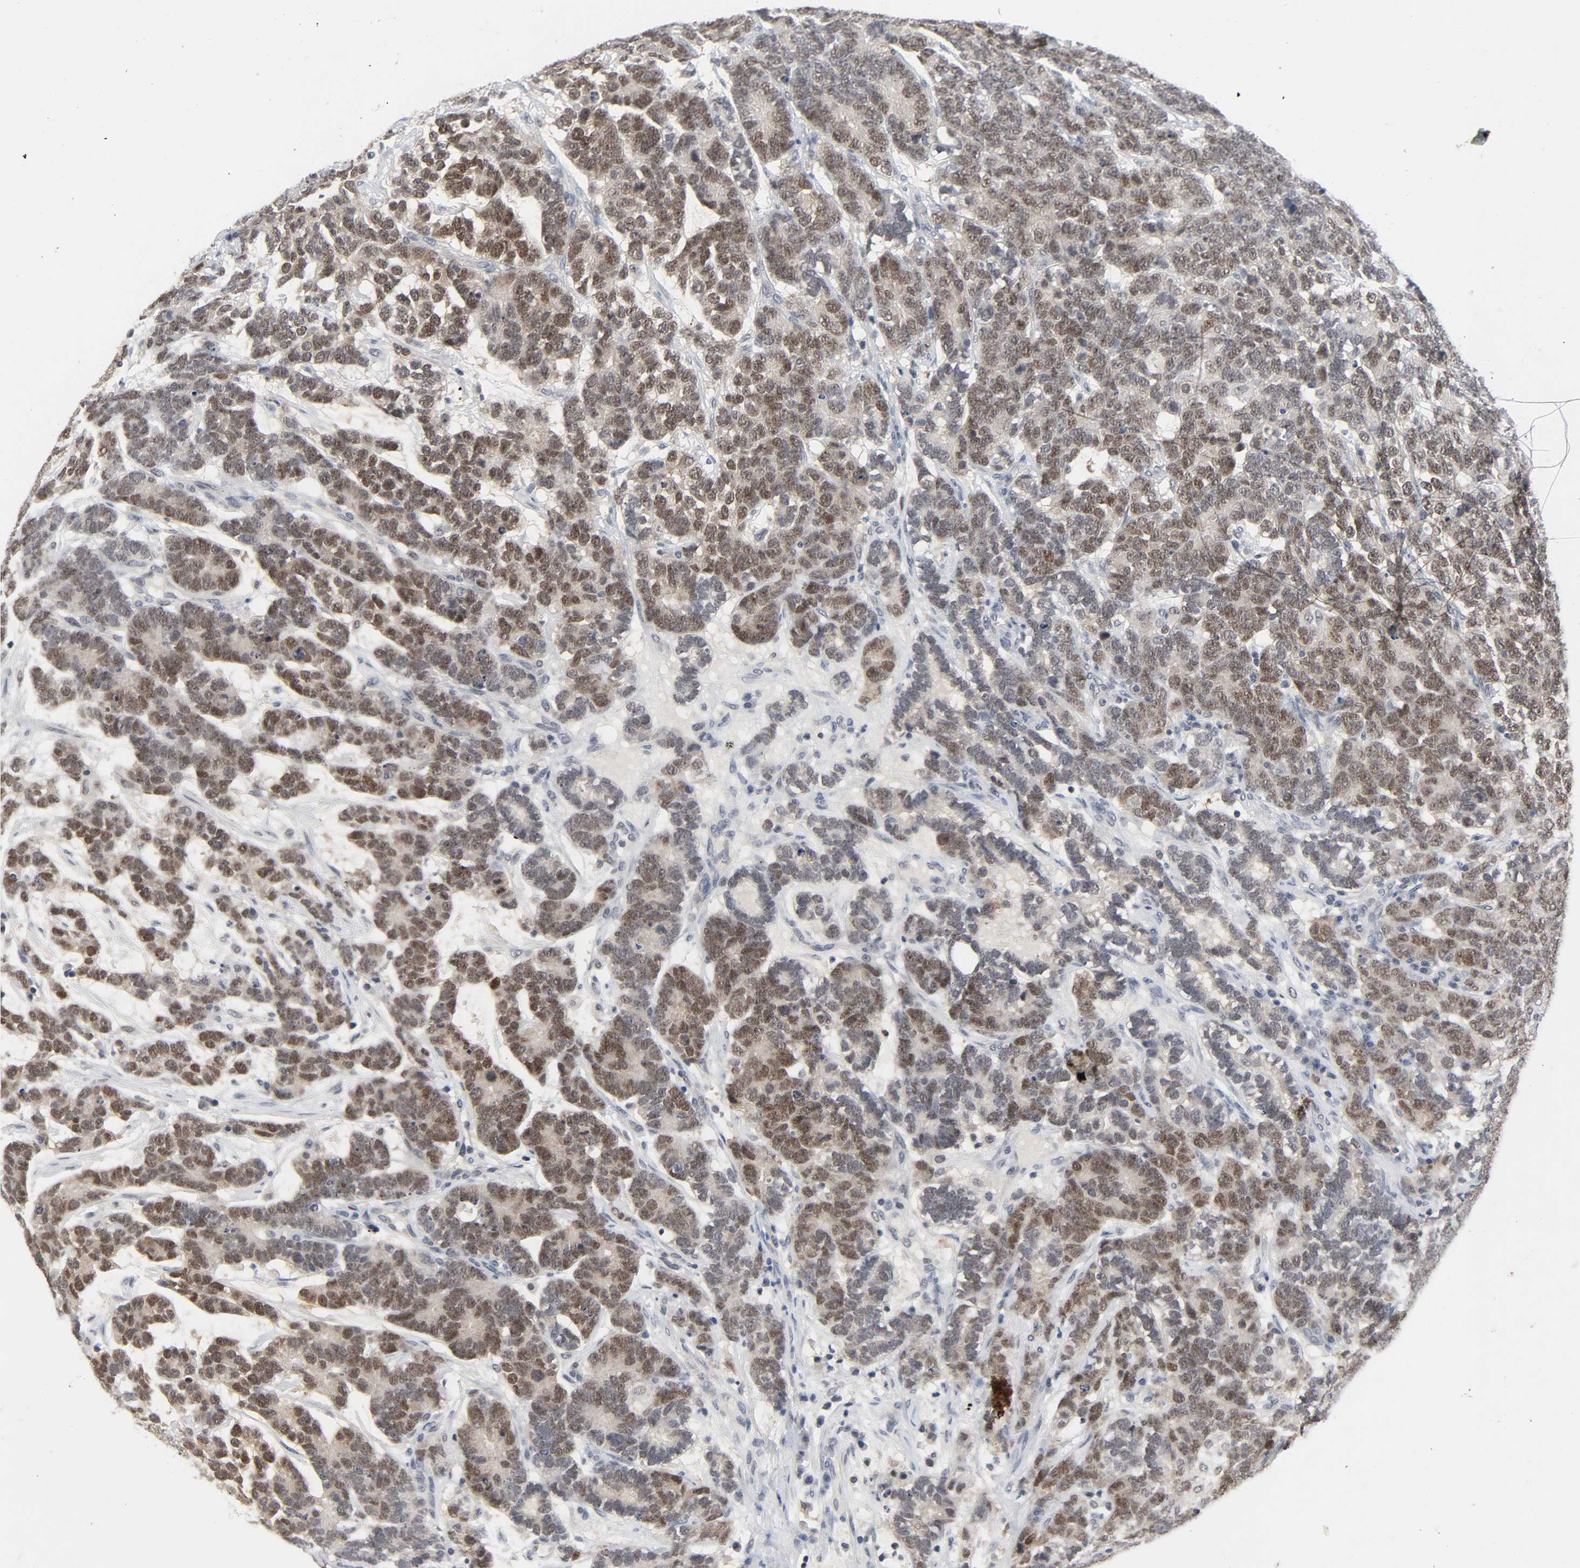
{"staining": {"intensity": "moderate", "quantity": "25%-75%", "location": "cytoplasmic/membranous,nuclear"}, "tissue": "testis cancer", "cell_type": "Tumor cells", "image_type": "cancer", "snomed": [{"axis": "morphology", "description": "Carcinoma, Embryonal, NOS"}, {"axis": "topography", "description": "Testis"}], "caption": "The immunohistochemical stain highlights moderate cytoplasmic/membranous and nuclear positivity in tumor cells of testis cancer tissue.", "gene": "MAPKAPK5", "patient": {"sex": "male", "age": 26}}